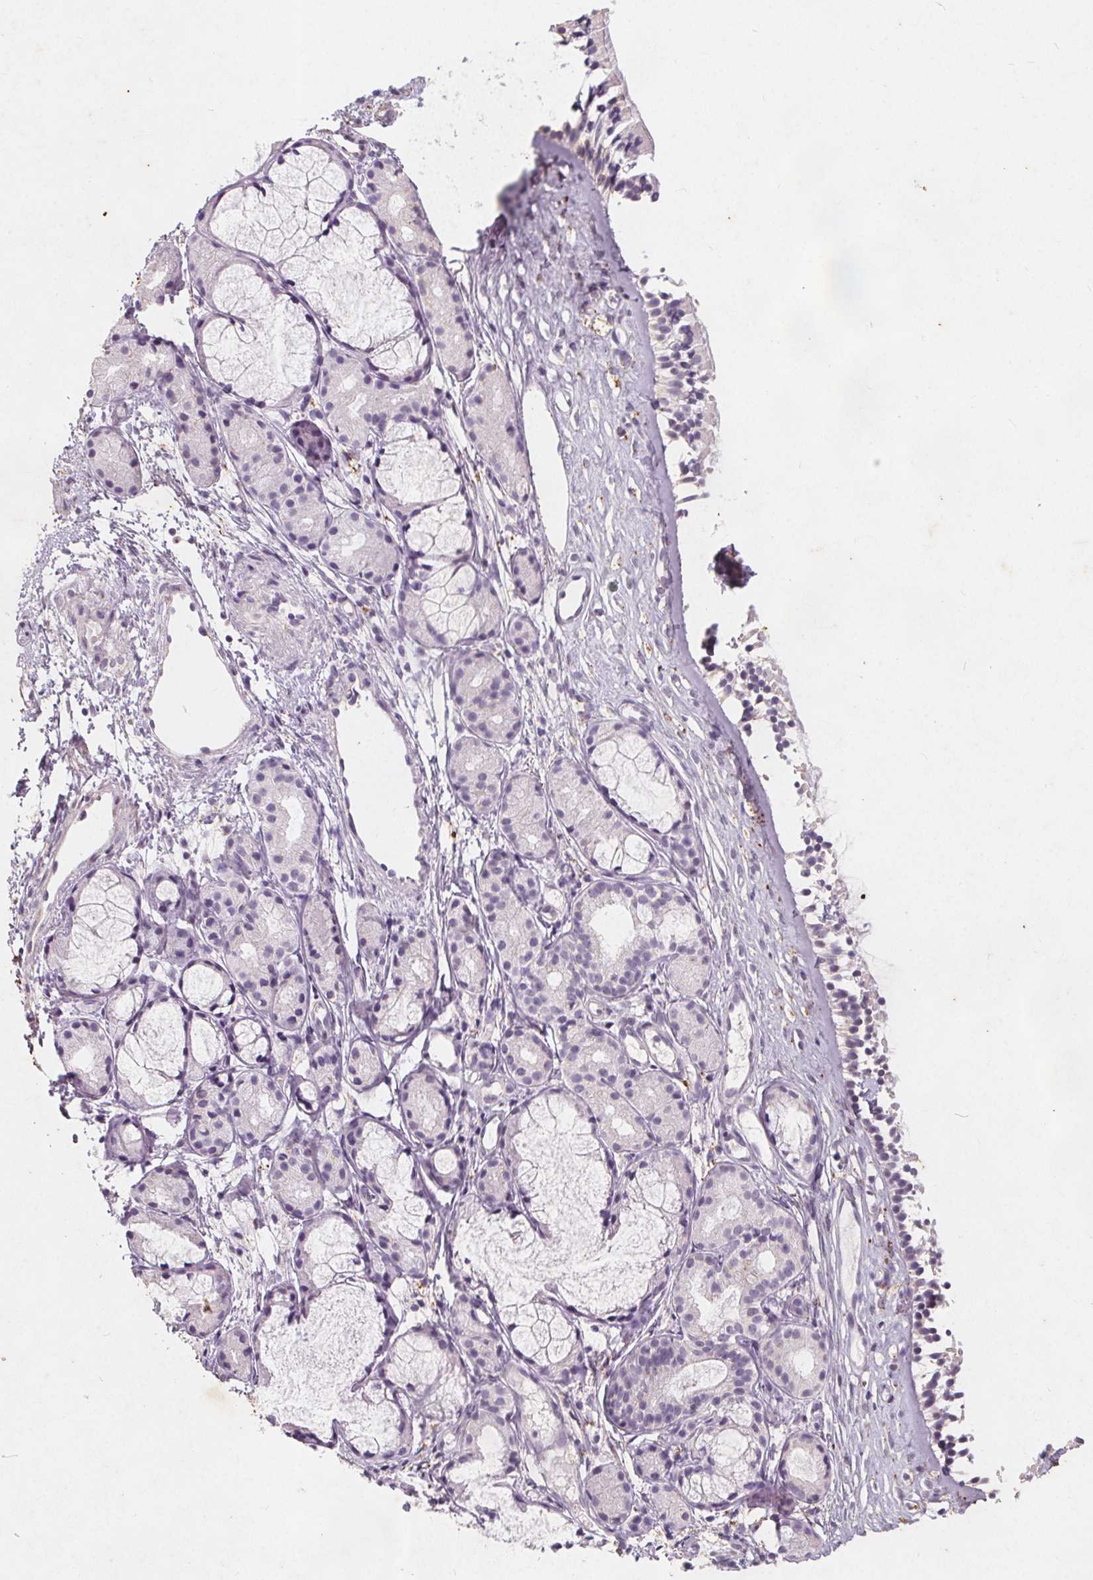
{"staining": {"intensity": "negative", "quantity": "none", "location": "none"}, "tissue": "nasopharynx", "cell_type": "Respiratory epithelial cells", "image_type": "normal", "snomed": [{"axis": "morphology", "description": "Normal tissue, NOS"}, {"axis": "topography", "description": "Nasopharynx"}], "caption": "Immunohistochemistry (IHC) of benign nasopharynx shows no expression in respiratory epithelial cells.", "gene": "C19orf84", "patient": {"sex": "female", "age": 52}}